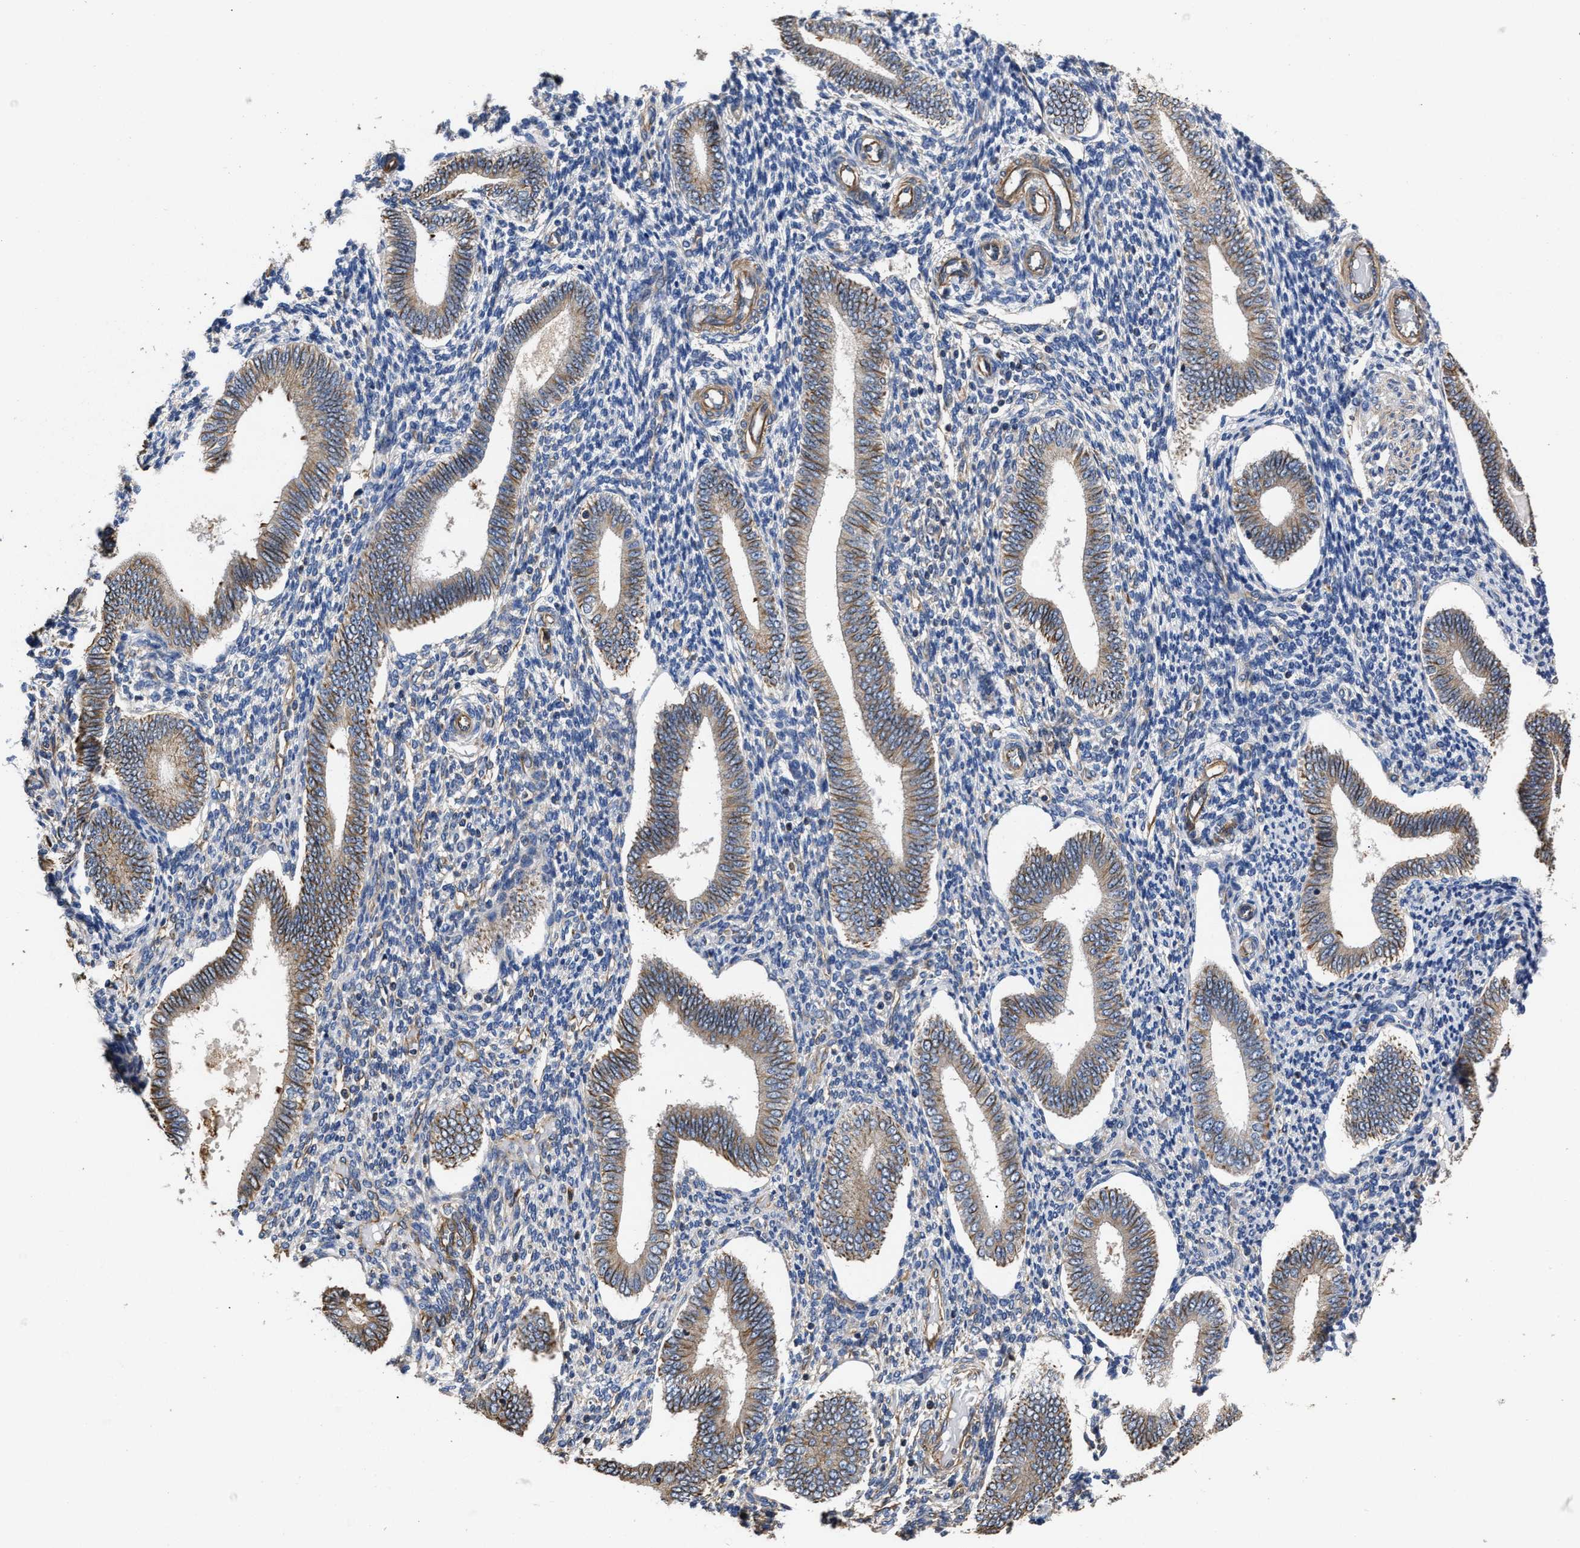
{"staining": {"intensity": "negative", "quantity": "none", "location": "none"}, "tissue": "endometrium", "cell_type": "Cells in endometrial stroma", "image_type": "normal", "snomed": [{"axis": "morphology", "description": "Normal tissue, NOS"}, {"axis": "topography", "description": "Endometrium"}], "caption": "Cells in endometrial stroma show no significant protein expression in benign endometrium. (Brightfield microscopy of DAB (3,3'-diaminobenzidine) IHC at high magnification).", "gene": "TSPAN33", "patient": {"sex": "female", "age": 42}}